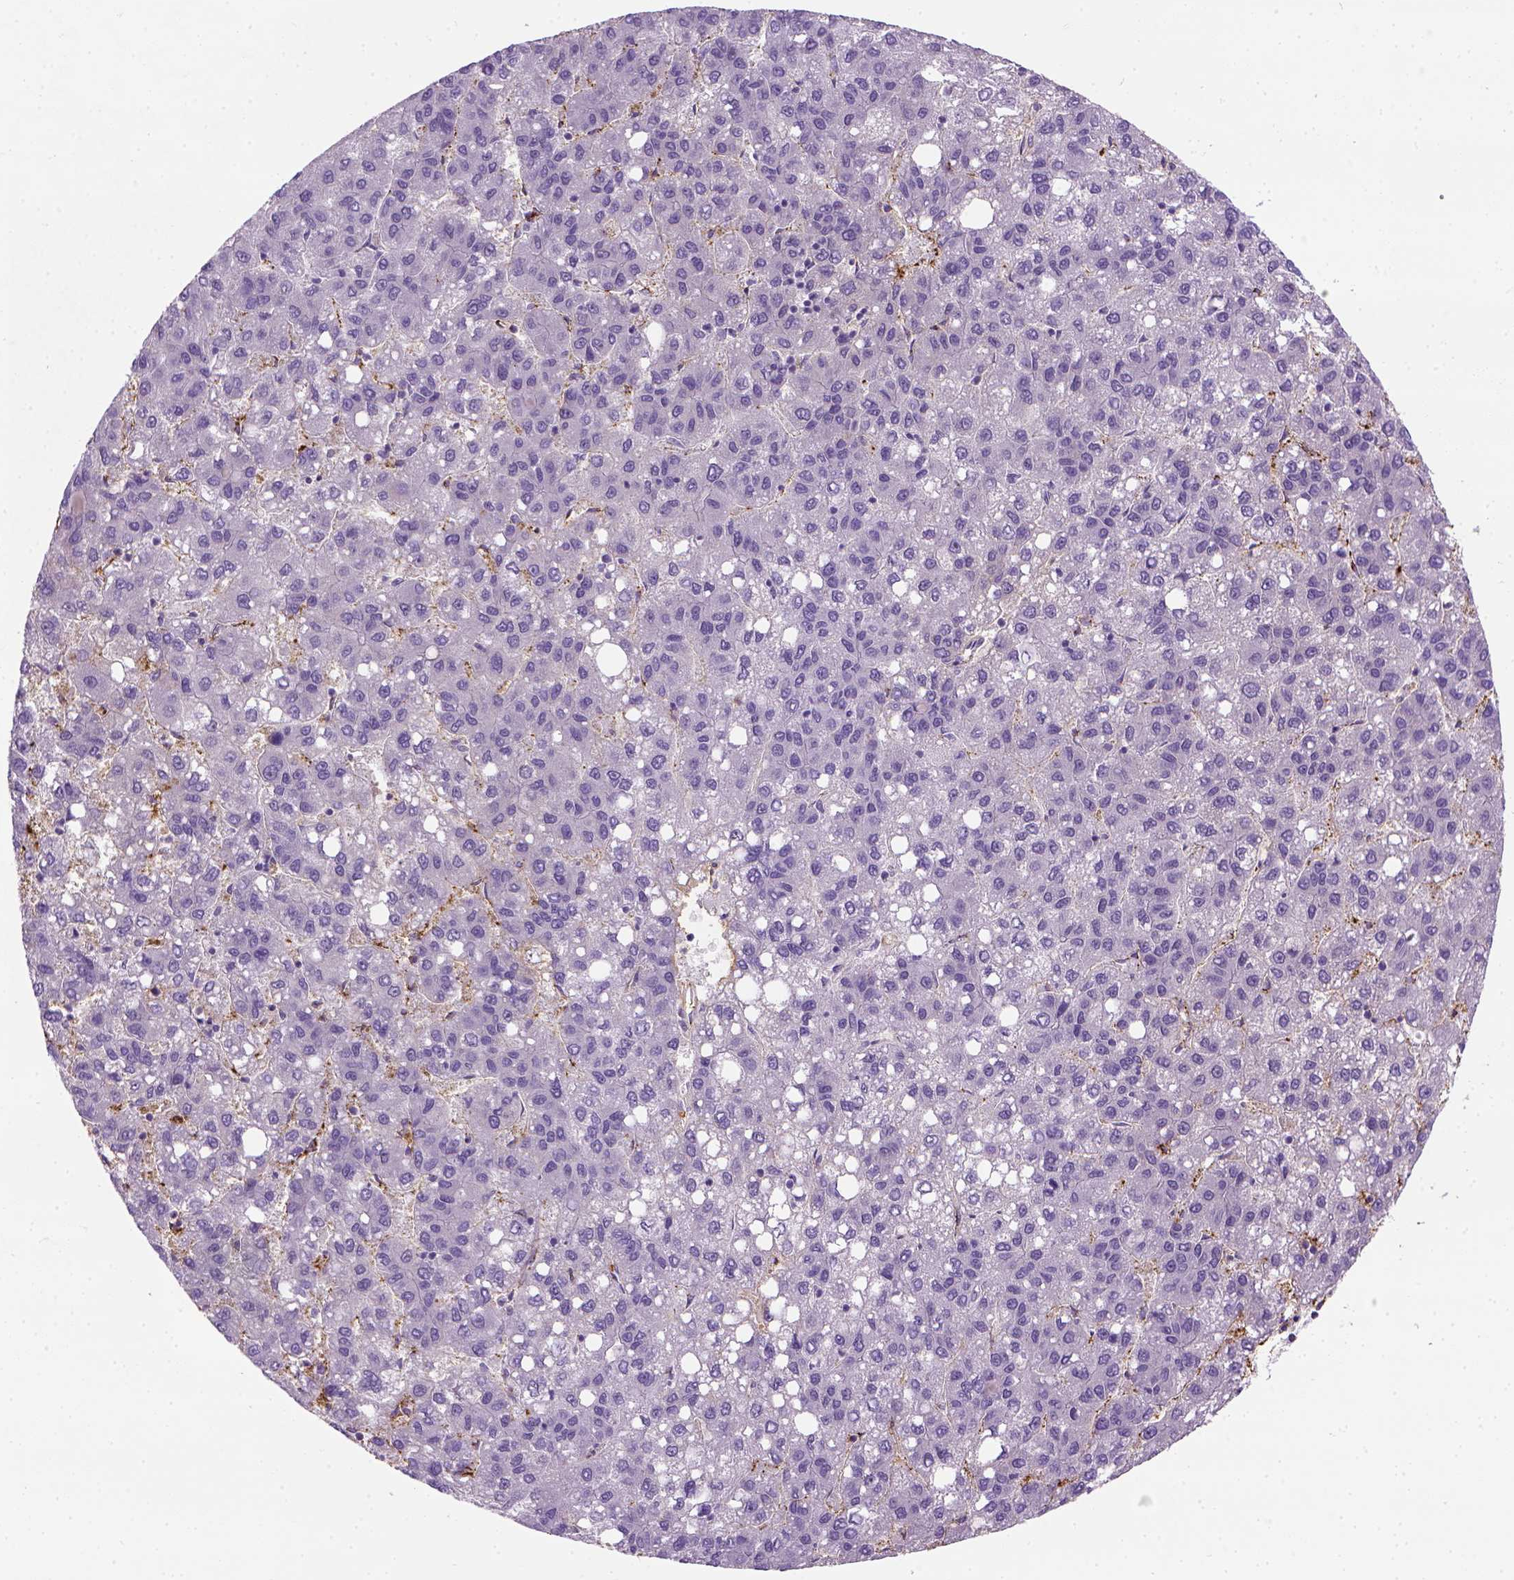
{"staining": {"intensity": "negative", "quantity": "none", "location": "none"}, "tissue": "liver cancer", "cell_type": "Tumor cells", "image_type": "cancer", "snomed": [{"axis": "morphology", "description": "Carcinoma, Hepatocellular, NOS"}, {"axis": "topography", "description": "Liver"}], "caption": "Liver hepatocellular carcinoma was stained to show a protein in brown. There is no significant expression in tumor cells. (DAB (3,3'-diaminobenzidine) immunohistochemistry, high magnification).", "gene": "VWF", "patient": {"sex": "female", "age": 82}}